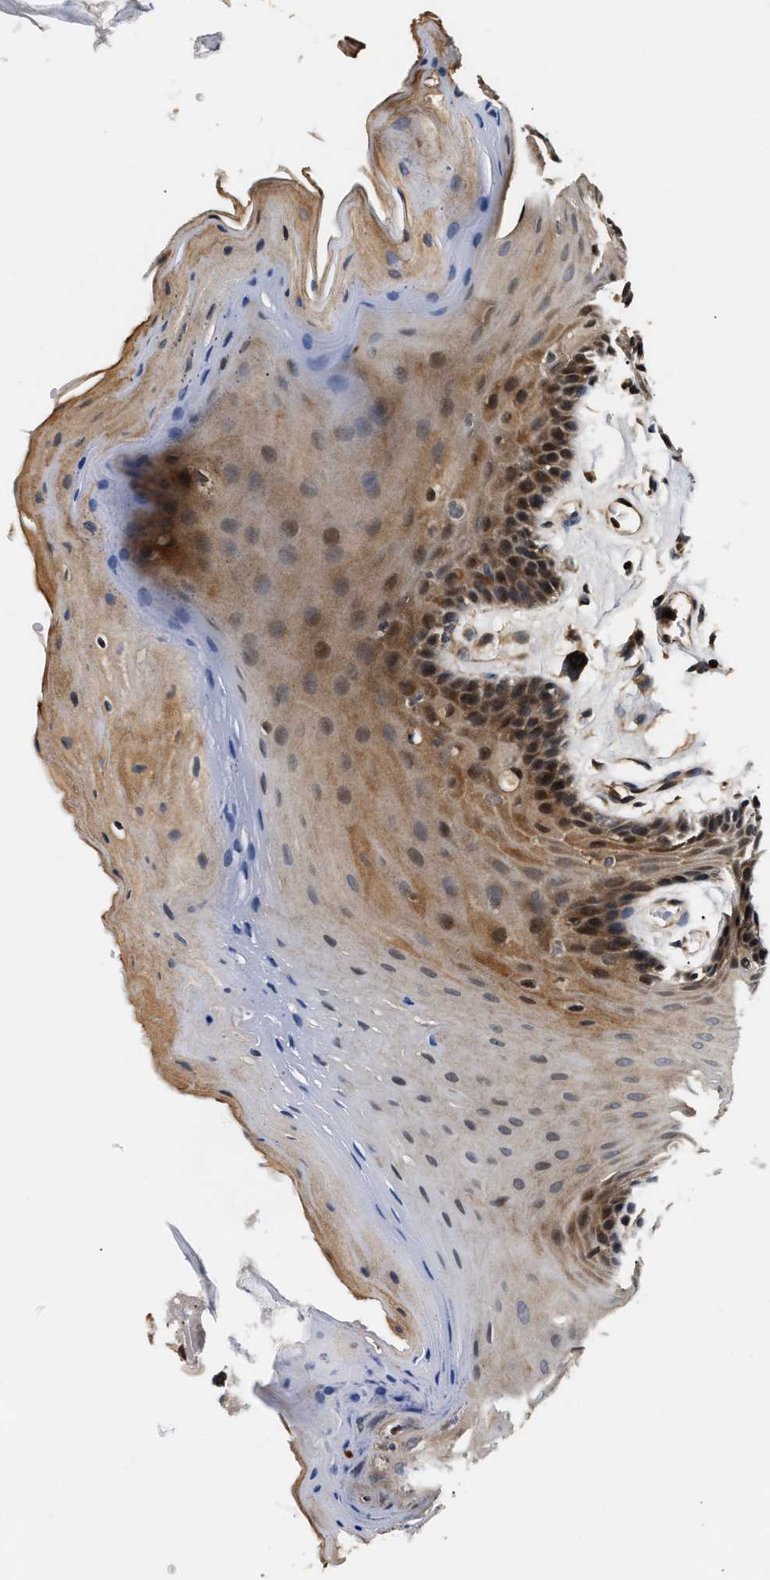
{"staining": {"intensity": "moderate", "quantity": ">75%", "location": "cytoplasmic/membranous"}, "tissue": "oral mucosa", "cell_type": "Squamous epithelial cells", "image_type": "normal", "snomed": [{"axis": "morphology", "description": "Normal tissue, NOS"}, {"axis": "morphology", "description": "Squamous cell carcinoma, NOS"}, {"axis": "topography", "description": "Oral tissue"}, {"axis": "topography", "description": "Head-Neck"}], "caption": "About >75% of squamous epithelial cells in benign human oral mucosa exhibit moderate cytoplasmic/membranous protein positivity as visualized by brown immunohistochemical staining.", "gene": "TUT7", "patient": {"sex": "male", "age": 71}}